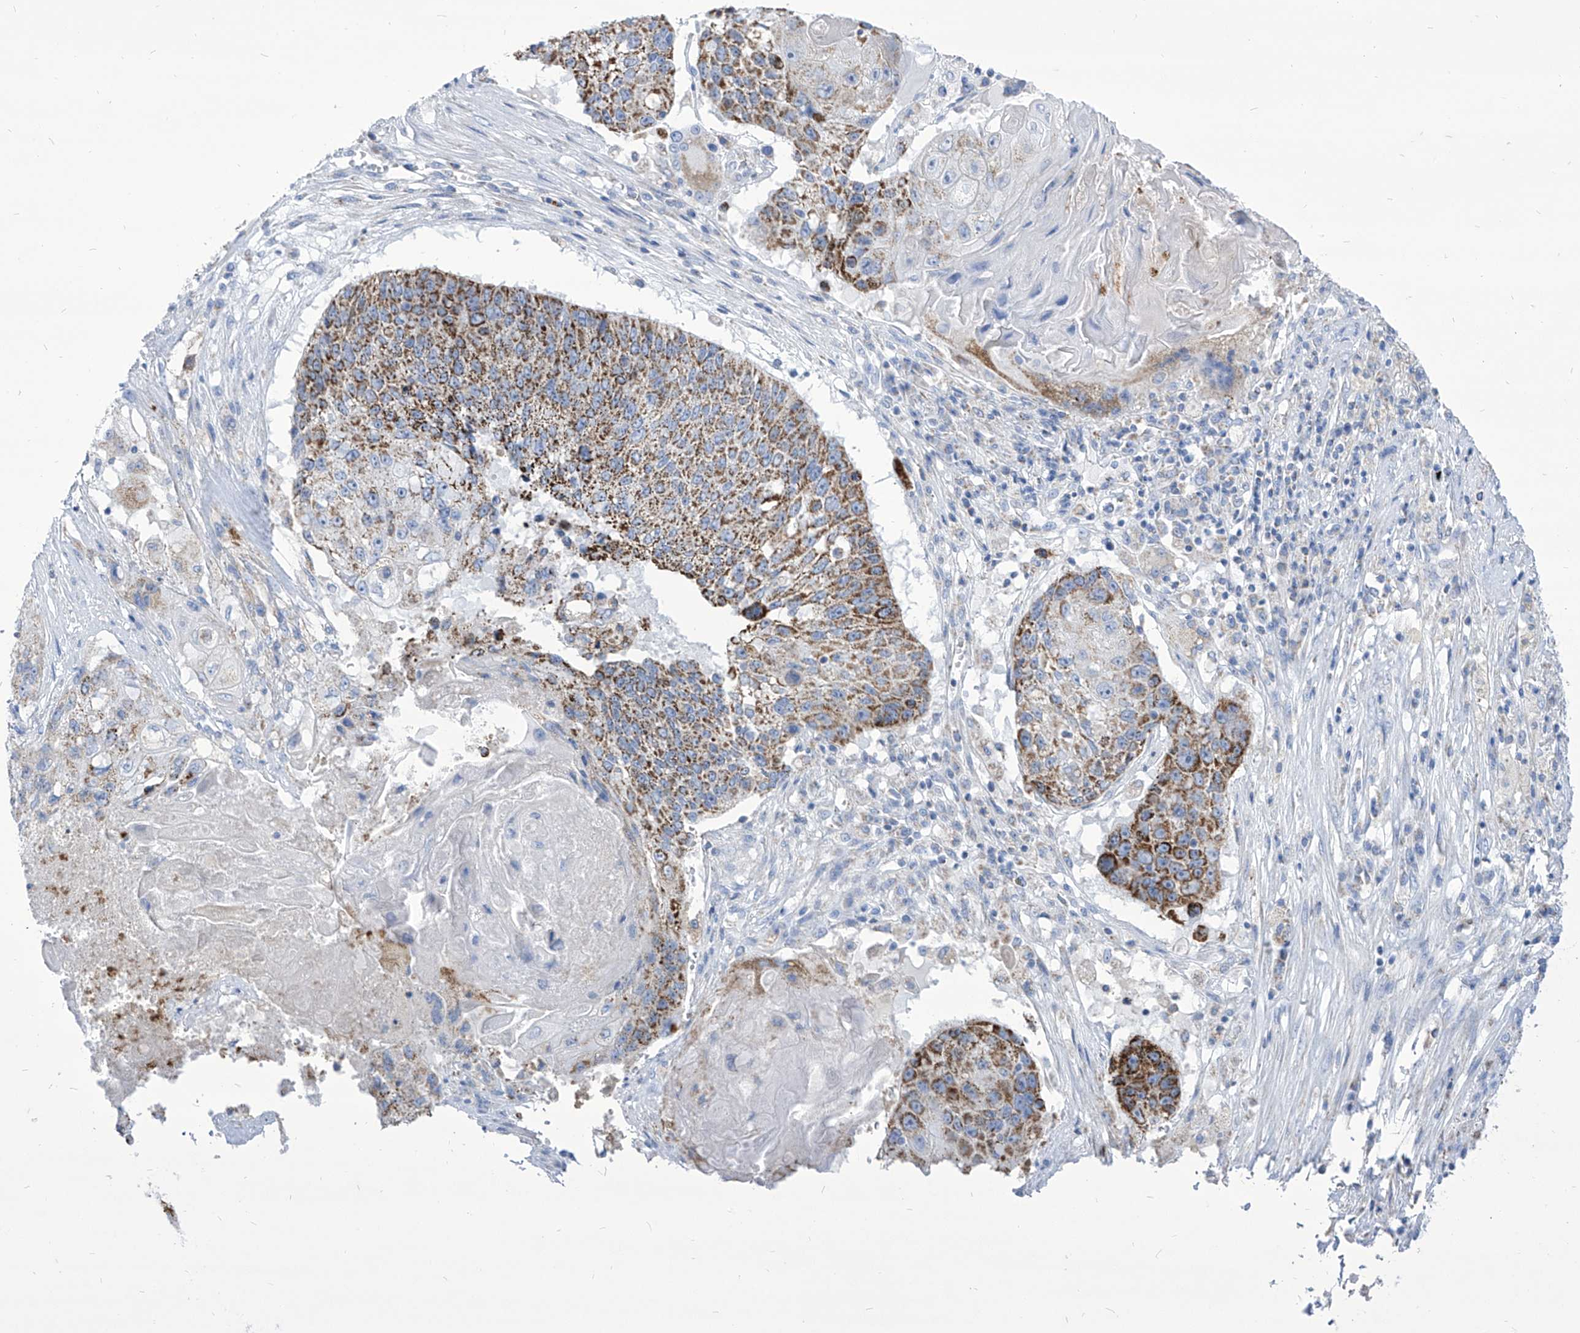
{"staining": {"intensity": "strong", "quantity": "25%-75%", "location": "cytoplasmic/membranous"}, "tissue": "lung cancer", "cell_type": "Tumor cells", "image_type": "cancer", "snomed": [{"axis": "morphology", "description": "Squamous cell carcinoma, NOS"}, {"axis": "topography", "description": "Lung"}], "caption": "A brown stain highlights strong cytoplasmic/membranous expression of a protein in human lung cancer tumor cells.", "gene": "COQ3", "patient": {"sex": "male", "age": 61}}